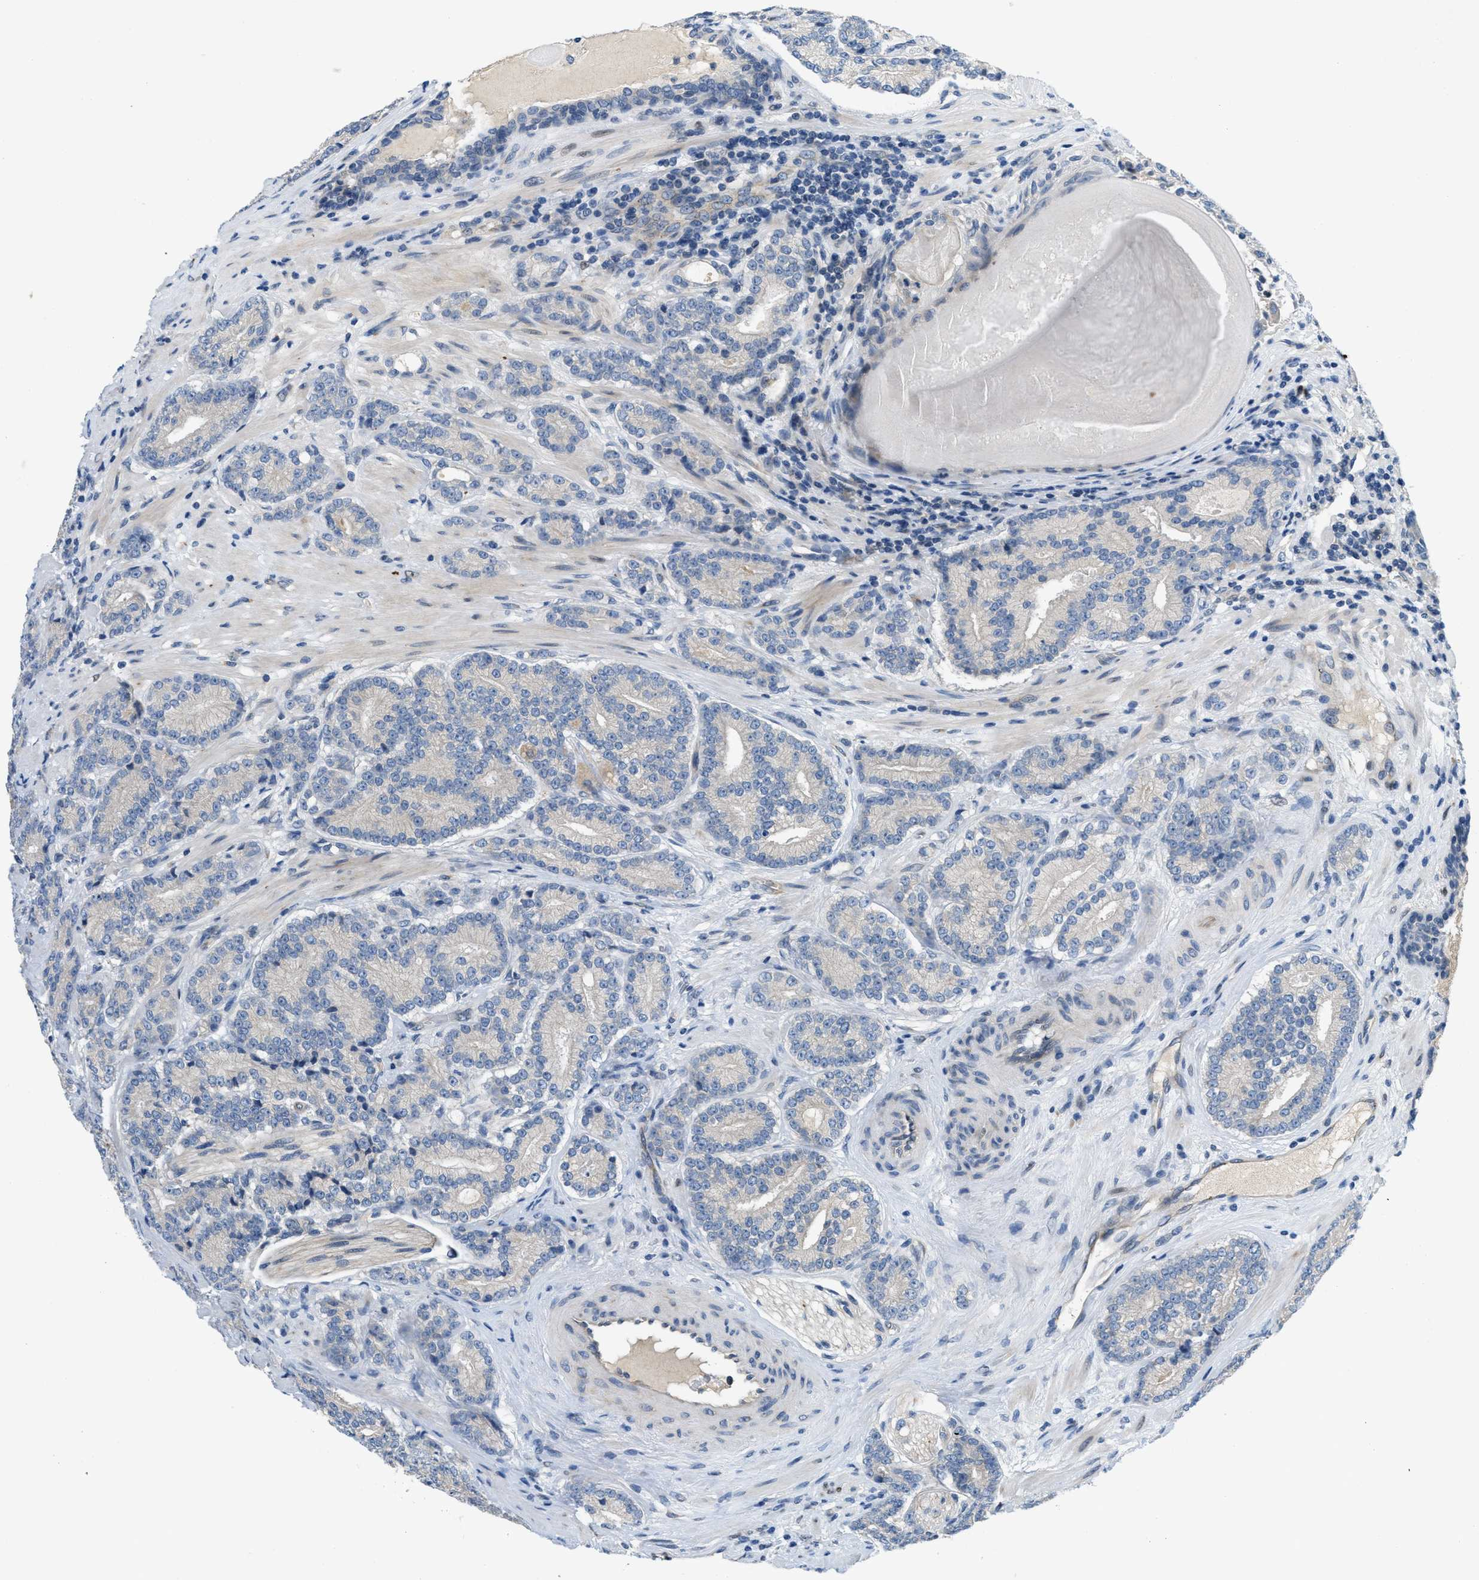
{"staining": {"intensity": "negative", "quantity": "none", "location": "none"}, "tissue": "prostate cancer", "cell_type": "Tumor cells", "image_type": "cancer", "snomed": [{"axis": "morphology", "description": "Adenocarcinoma, High grade"}, {"axis": "topography", "description": "Prostate"}], "caption": "Tumor cells are negative for protein expression in human prostate cancer.", "gene": "PGR", "patient": {"sex": "male", "age": 61}}